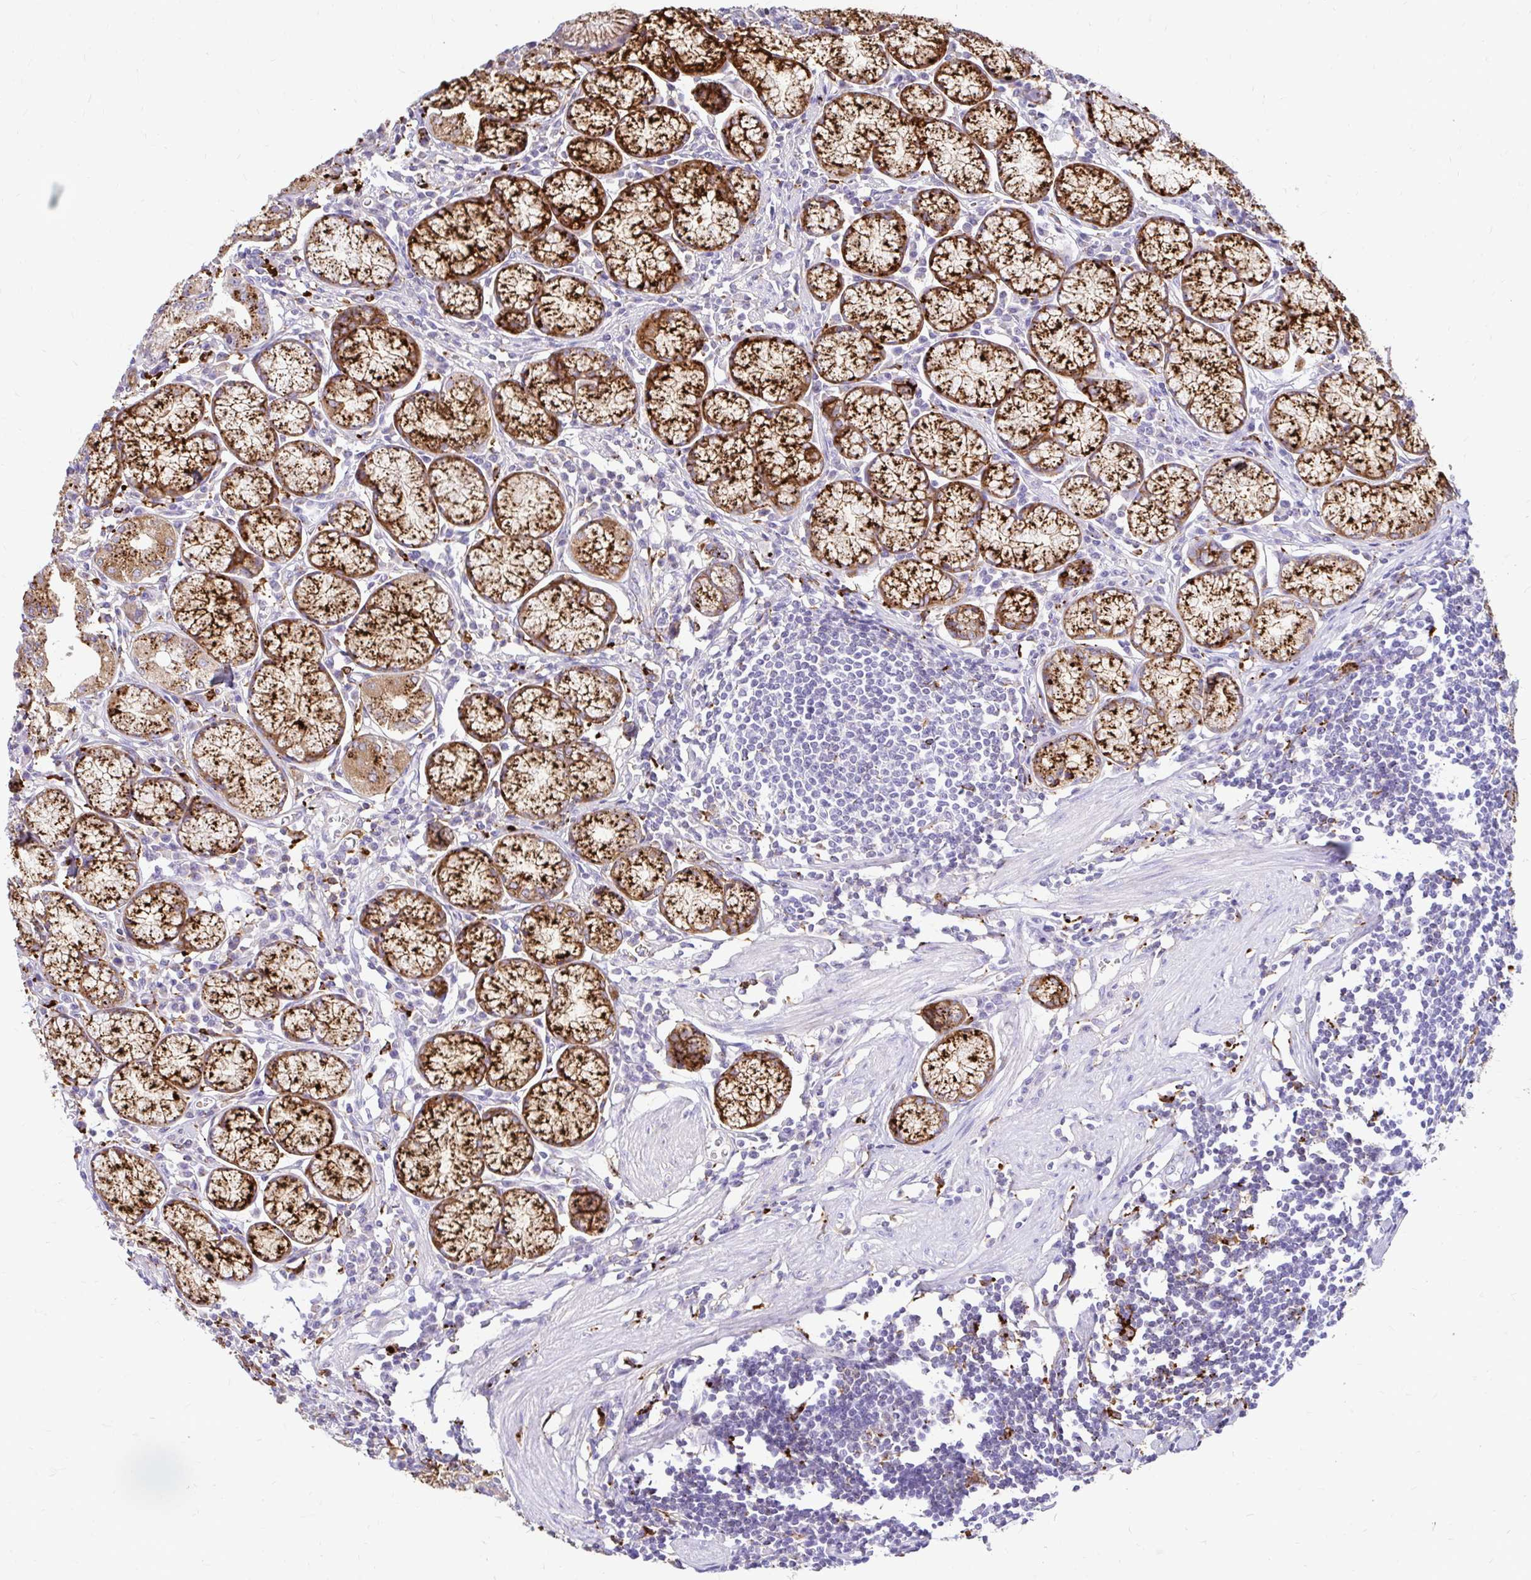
{"staining": {"intensity": "strong", "quantity": ">75%", "location": "cytoplasmic/membranous"}, "tissue": "stomach", "cell_type": "Glandular cells", "image_type": "normal", "snomed": [{"axis": "morphology", "description": "Normal tissue, NOS"}, {"axis": "topography", "description": "Stomach"}], "caption": "The image displays staining of normal stomach, revealing strong cytoplasmic/membranous protein expression (brown color) within glandular cells. Ihc stains the protein of interest in brown and the nuclei are stained blue.", "gene": "FUCA1", "patient": {"sex": "male", "age": 55}}